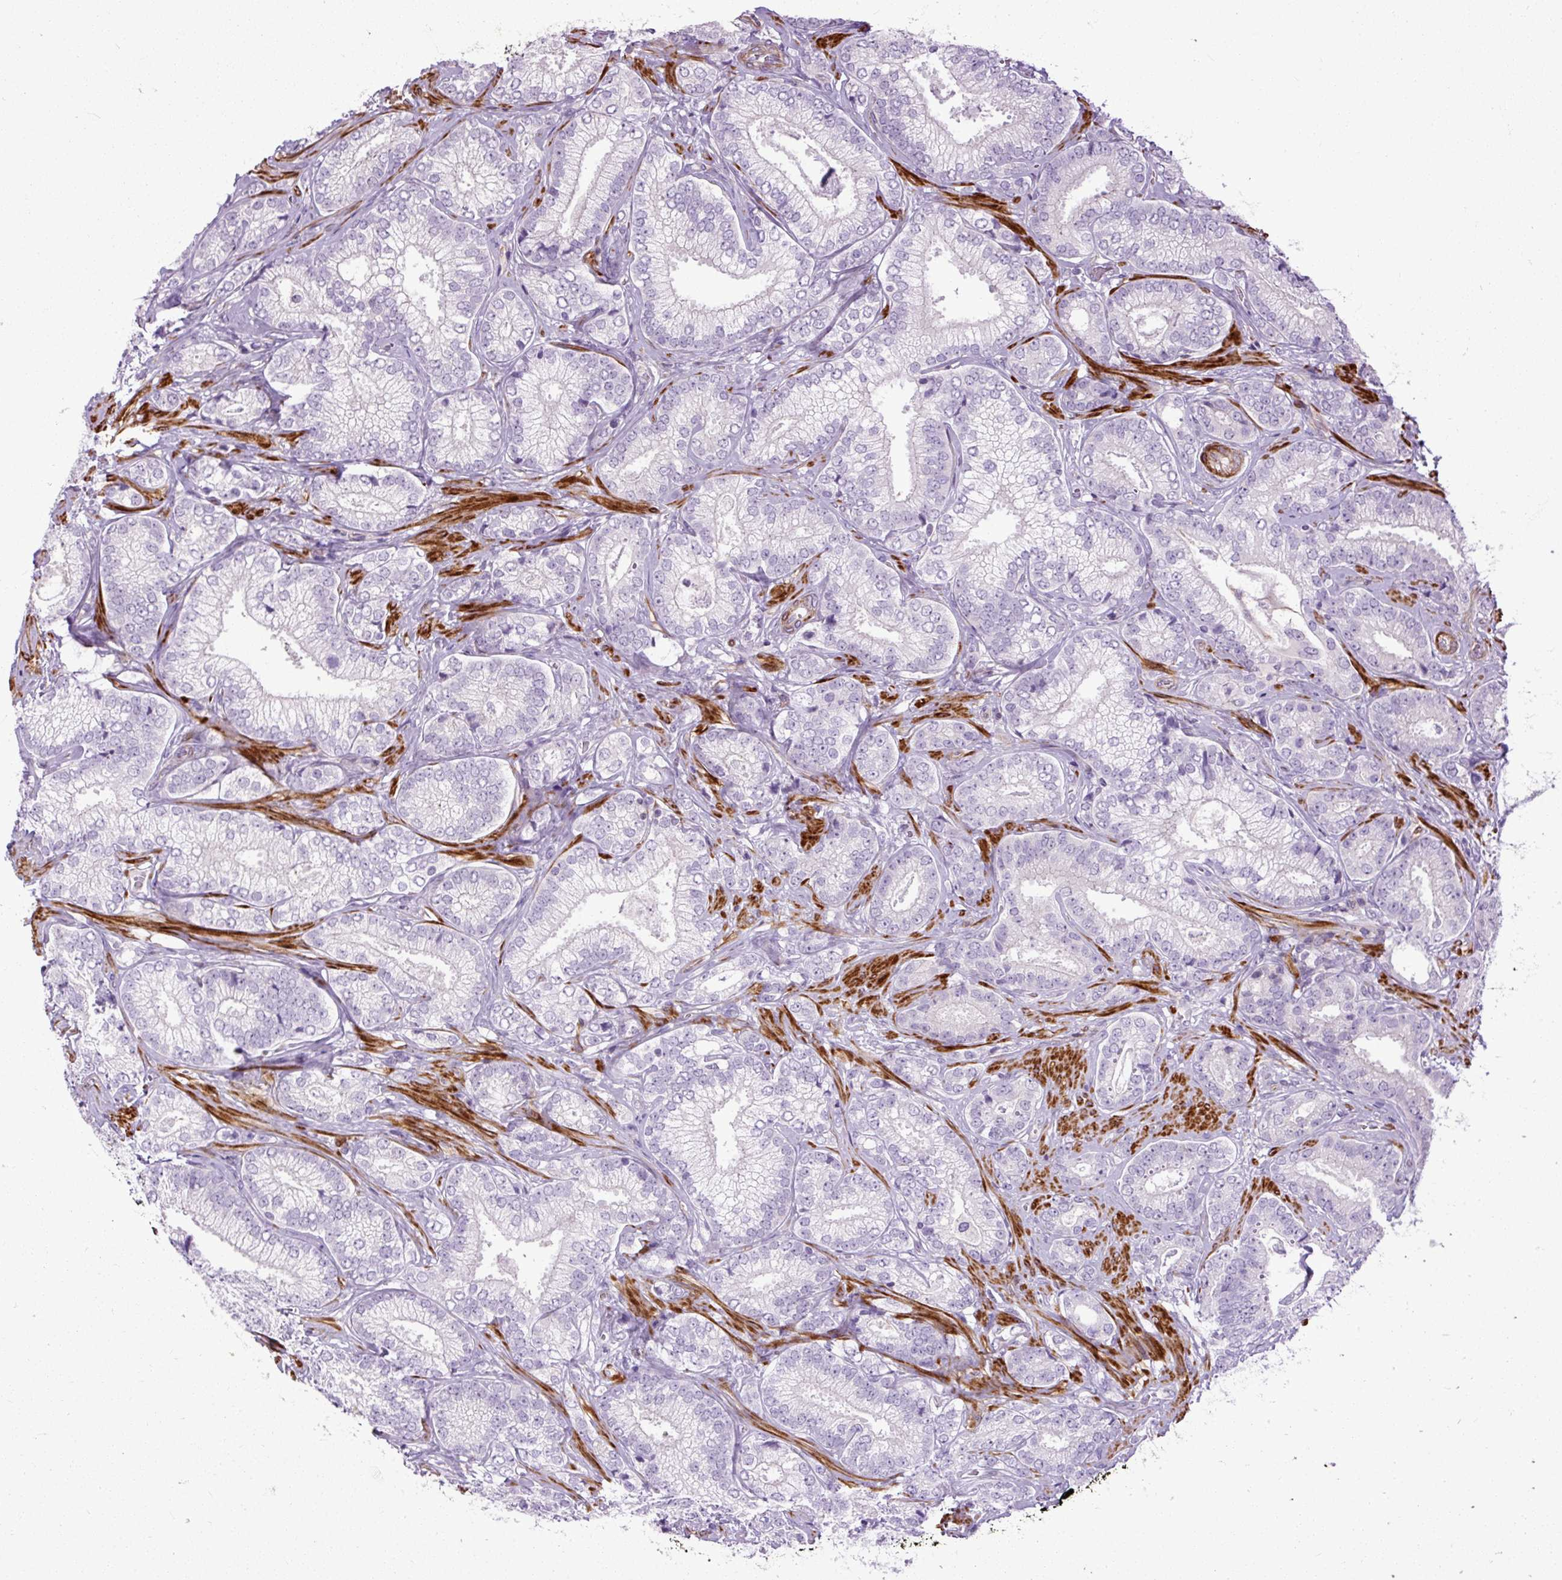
{"staining": {"intensity": "negative", "quantity": "none", "location": "none"}, "tissue": "prostate cancer", "cell_type": "Tumor cells", "image_type": "cancer", "snomed": [{"axis": "morphology", "description": "Adenocarcinoma, Low grade"}, {"axis": "topography", "description": "Prostate"}], "caption": "A histopathology image of prostate low-grade adenocarcinoma stained for a protein shows no brown staining in tumor cells.", "gene": "ZNF197", "patient": {"sex": "male", "age": 63}}